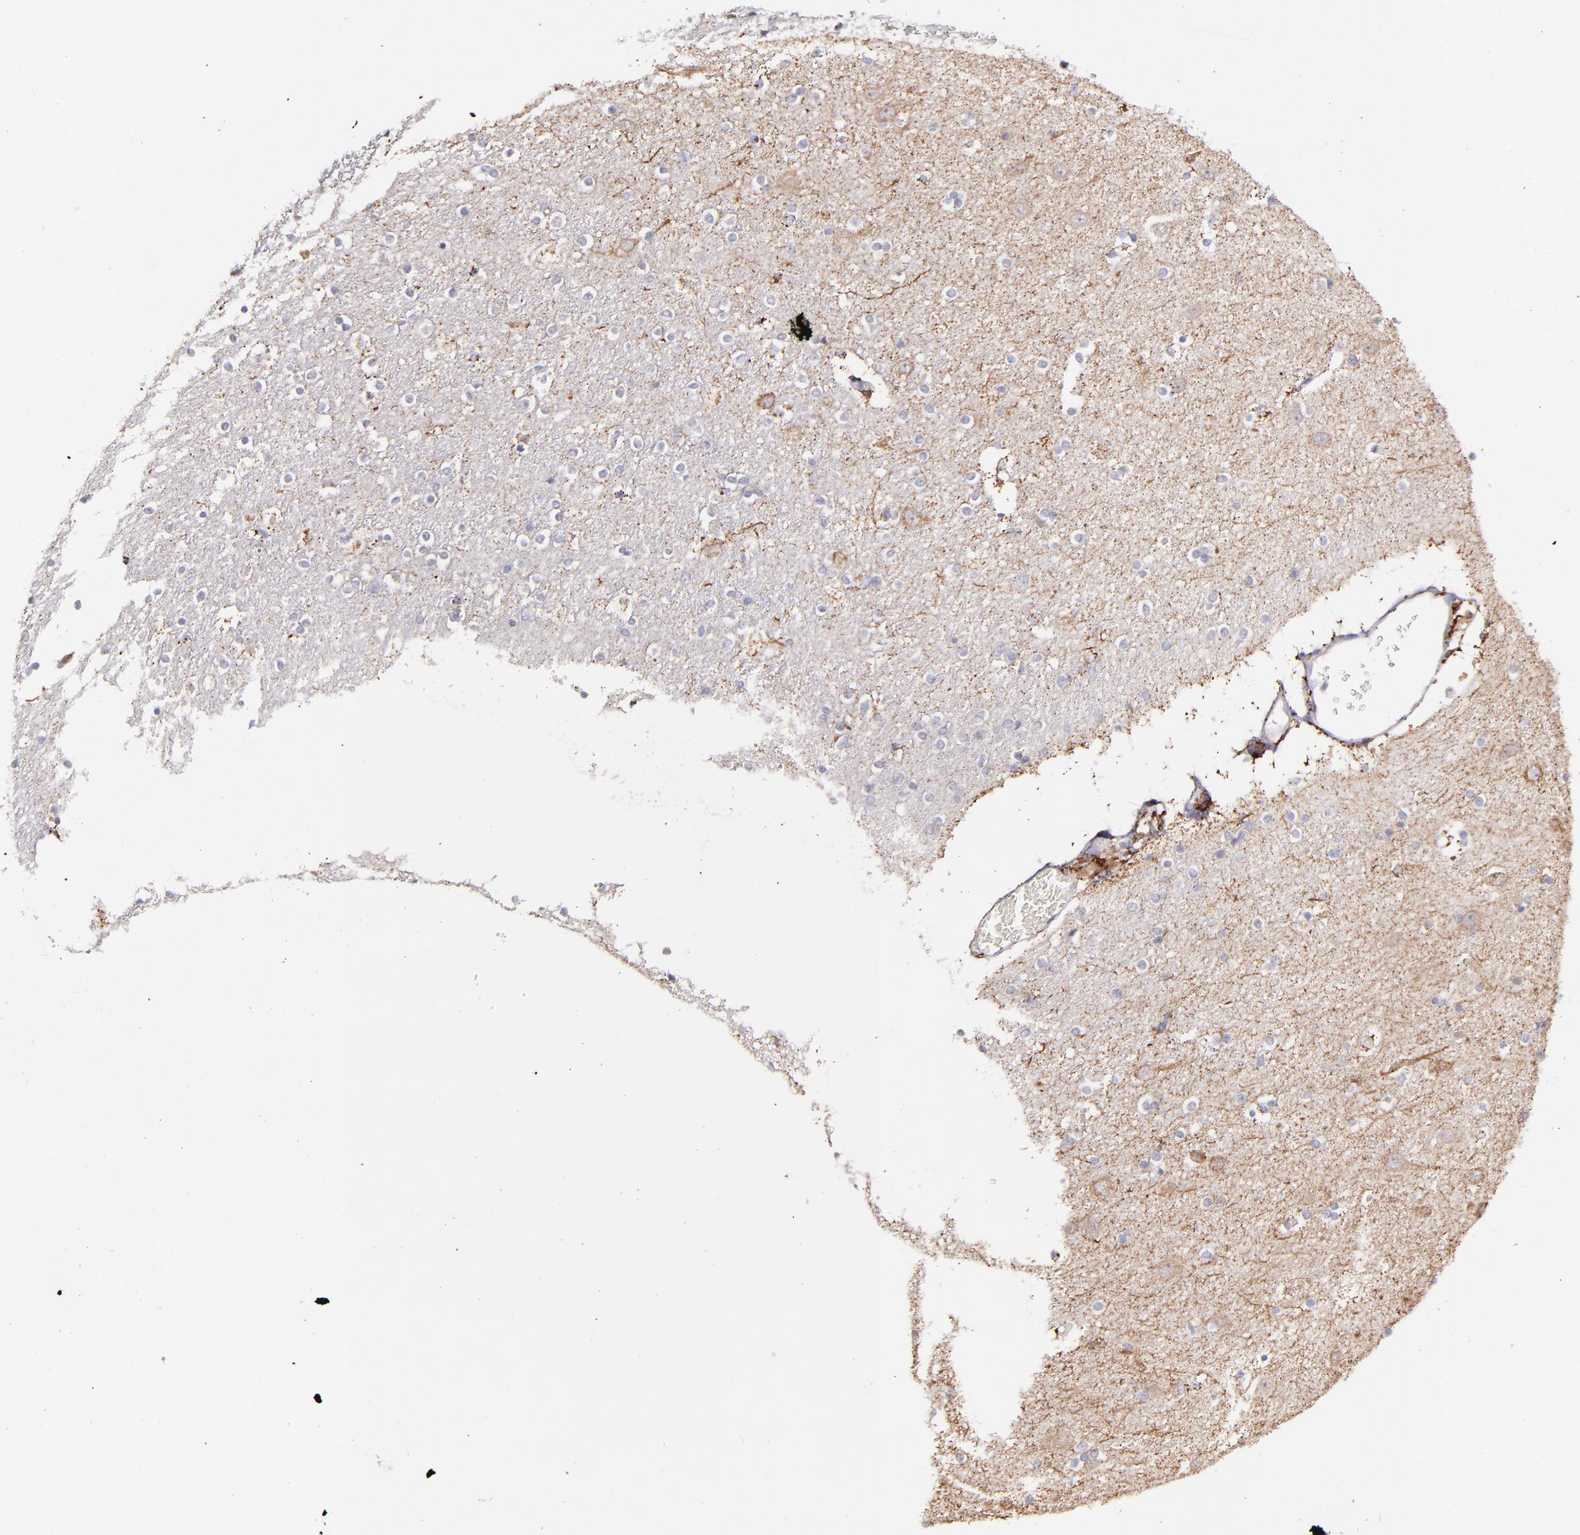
{"staining": {"intensity": "negative", "quantity": "none", "location": "none"}, "tissue": "caudate", "cell_type": "Glial cells", "image_type": "normal", "snomed": [{"axis": "morphology", "description": "Normal tissue, NOS"}, {"axis": "topography", "description": "Lateral ventricle wall"}], "caption": "High power microscopy micrograph of an immunohistochemistry (IHC) micrograph of unremarkable caudate, revealing no significant expression in glial cells. Brightfield microscopy of immunohistochemistry stained with DAB (brown) and hematoxylin (blue), captured at high magnification.", "gene": "GLDC", "patient": {"sex": "female", "age": 54}}